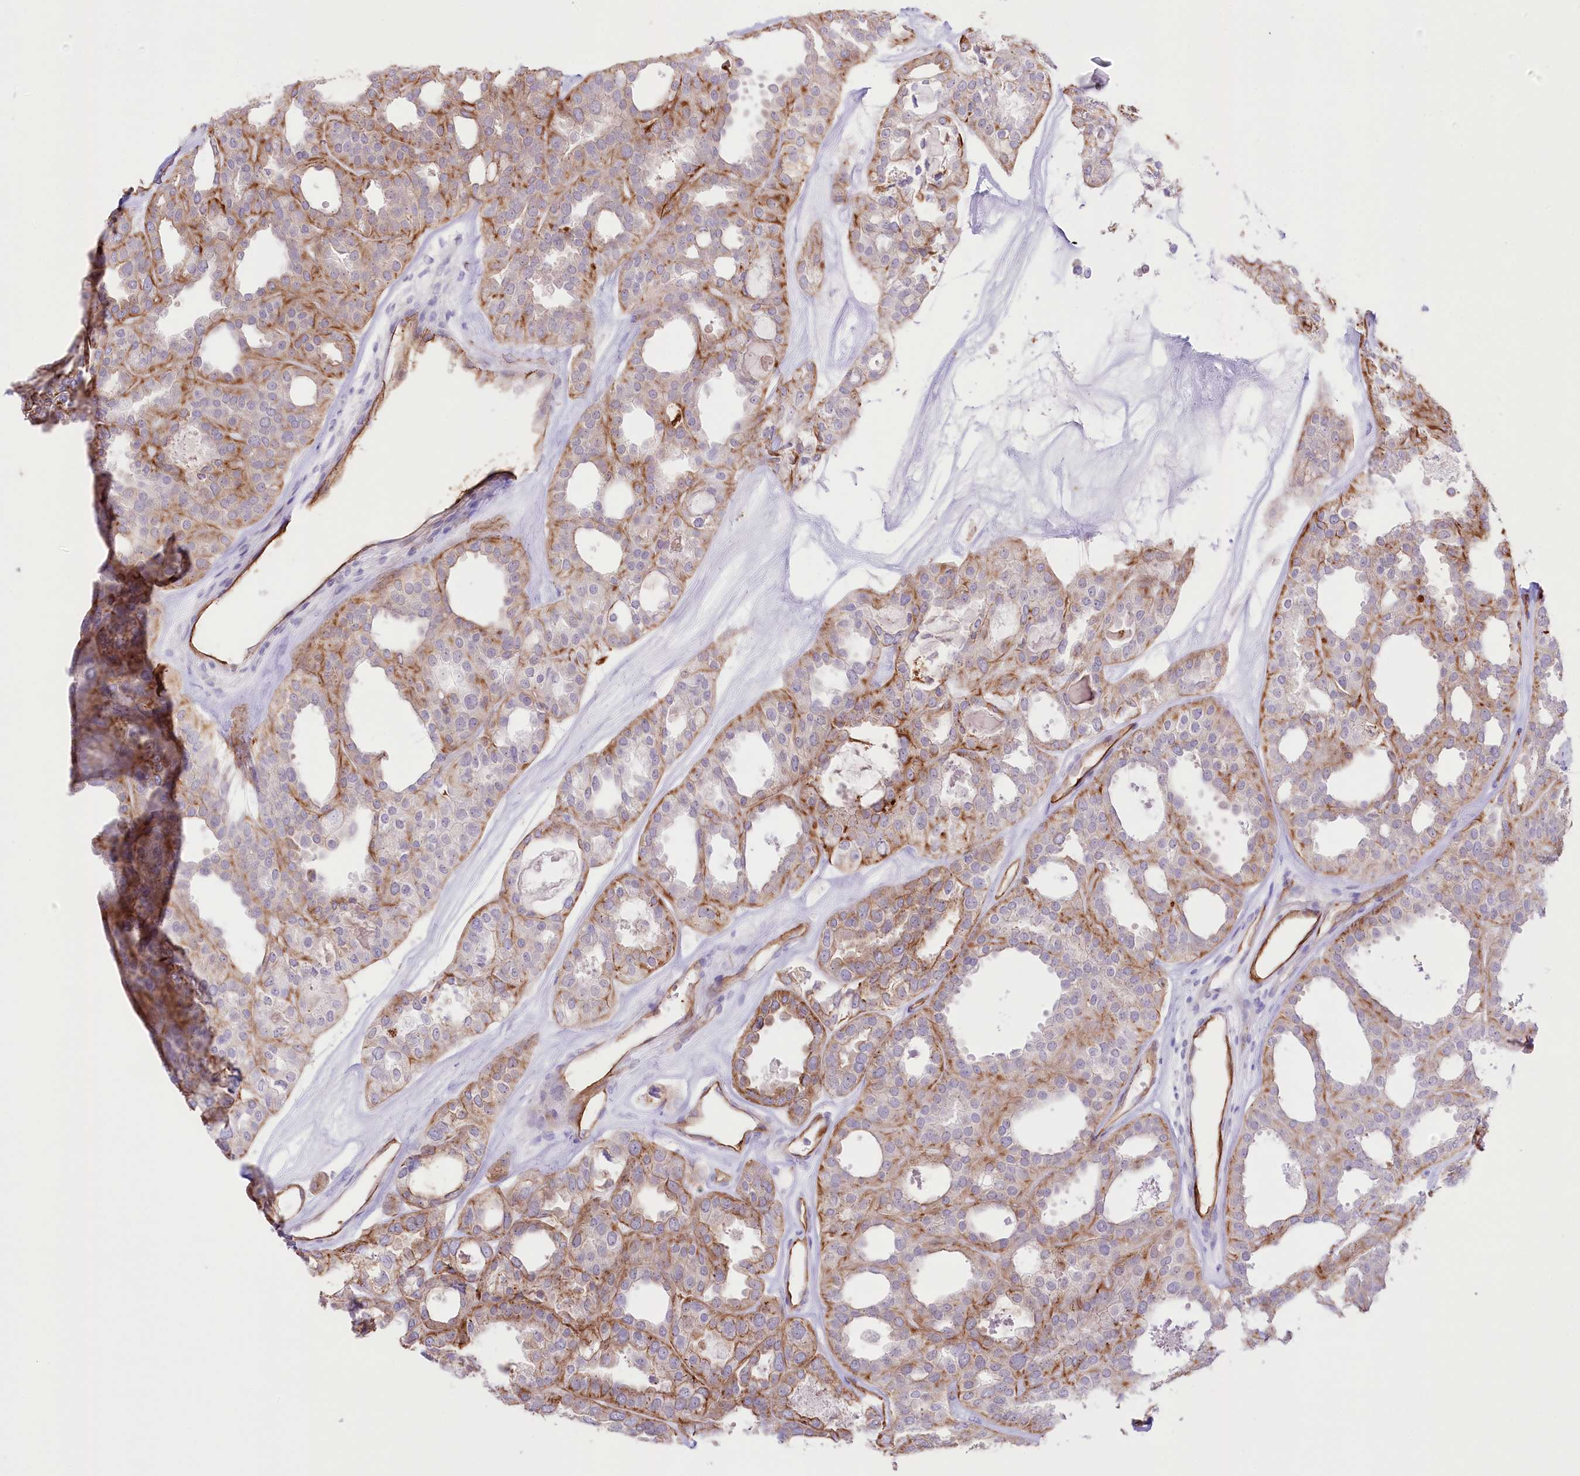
{"staining": {"intensity": "moderate", "quantity": ">75%", "location": "cytoplasmic/membranous"}, "tissue": "thyroid cancer", "cell_type": "Tumor cells", "image_type": "cancer", "snomed": [{"axis": "morphology", "description": "Follicular adenoma carcinoma, NOS"}, {"axis": "topography", "description": "Thyroid gland"}], "caption": "There is medium levels of moderate cytoplasmic/membranous staining in tumor cells of thyroid follicular adenoma carcinoma, as demonstrated by immunohistochemical staining (brown color).", "gene": "SLC39A10", "patient": {"sex": "male", "age": 75}}